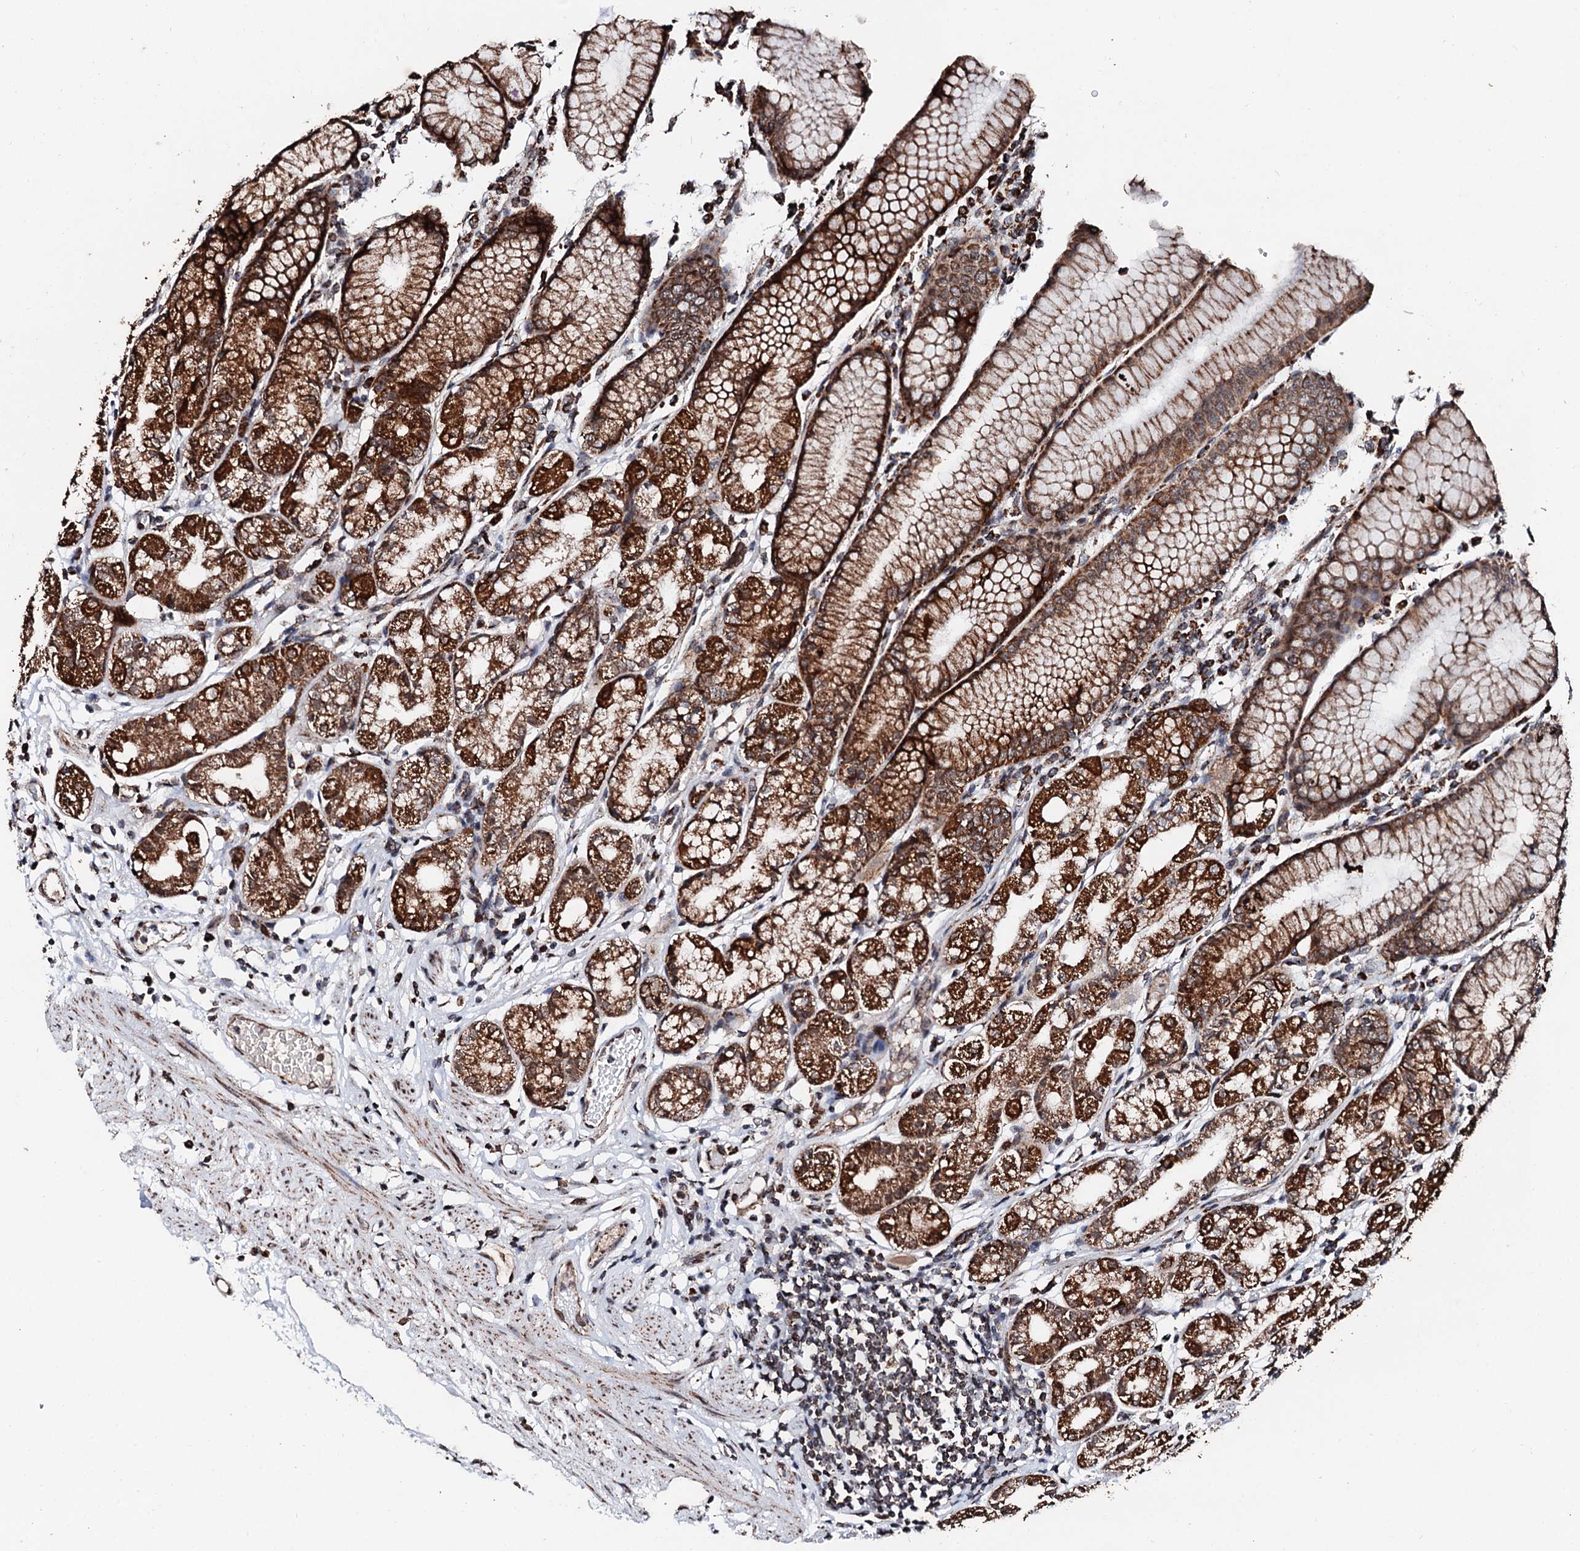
{"staining": {"intensity": "strong", "quantity": ">75%", "location": "cytoplasmic/membranous"}, "tissue": "stomach", "cell_type": "Glandular cells", "image_type": "normal", "snomed": [{"axis": "morphology", "description": "Normal tissue, NOS"}, {"axis": "topography", "description": "Stomach"}], "caption": "Immunohistochemistry (IHC) (DAB) staining of normal human stomach demonstrates strong cytoplasmic/membranous protein positivity in approximately >75% of glandular cells. (IHC, brightfield microscopy, high magnification).", "gene": "SECISBP2L", "patient": {"sex": "female", "age": 57}}